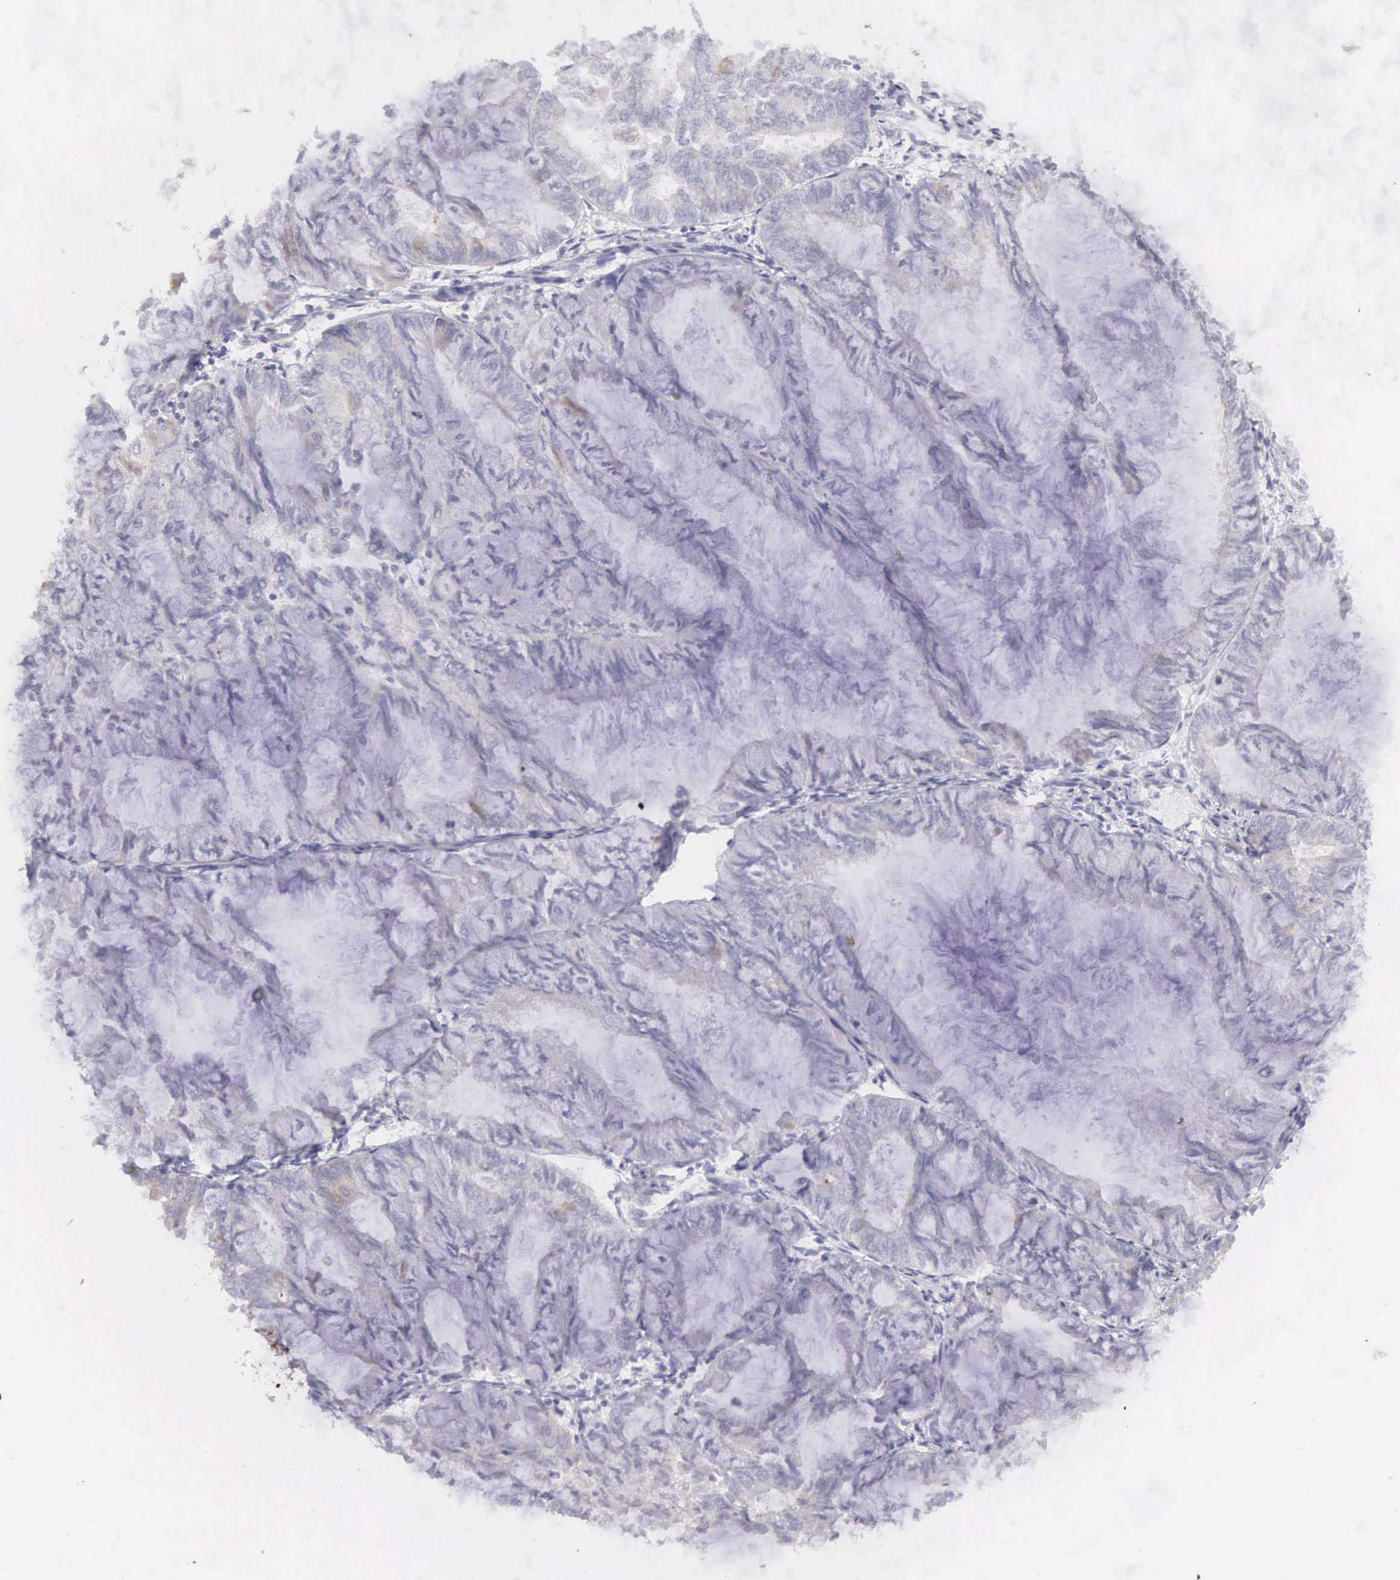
{"staining": {"intensity": "moderate", "quantity": "<25%", "location": "cytoplasmic/membranous"}, "tissue": "endometrial cancer", "cell_type": "Tumor cells", "image_type": "cancer", "snomed": [{"axis": "morphology", "description": "Adenocarcinoma, NOS"}, {"axis": "topography", "description": "Endometrium"}], "caption": "There is low levels of moderate cytoplasmic/membranous positivity in tumor cells of endometrial adenocarcinoma, as demonstrated by immunohistochemical staining (brown color).", "gene": "TXLNG", "patient": {"sex": "female", "age": 59}}